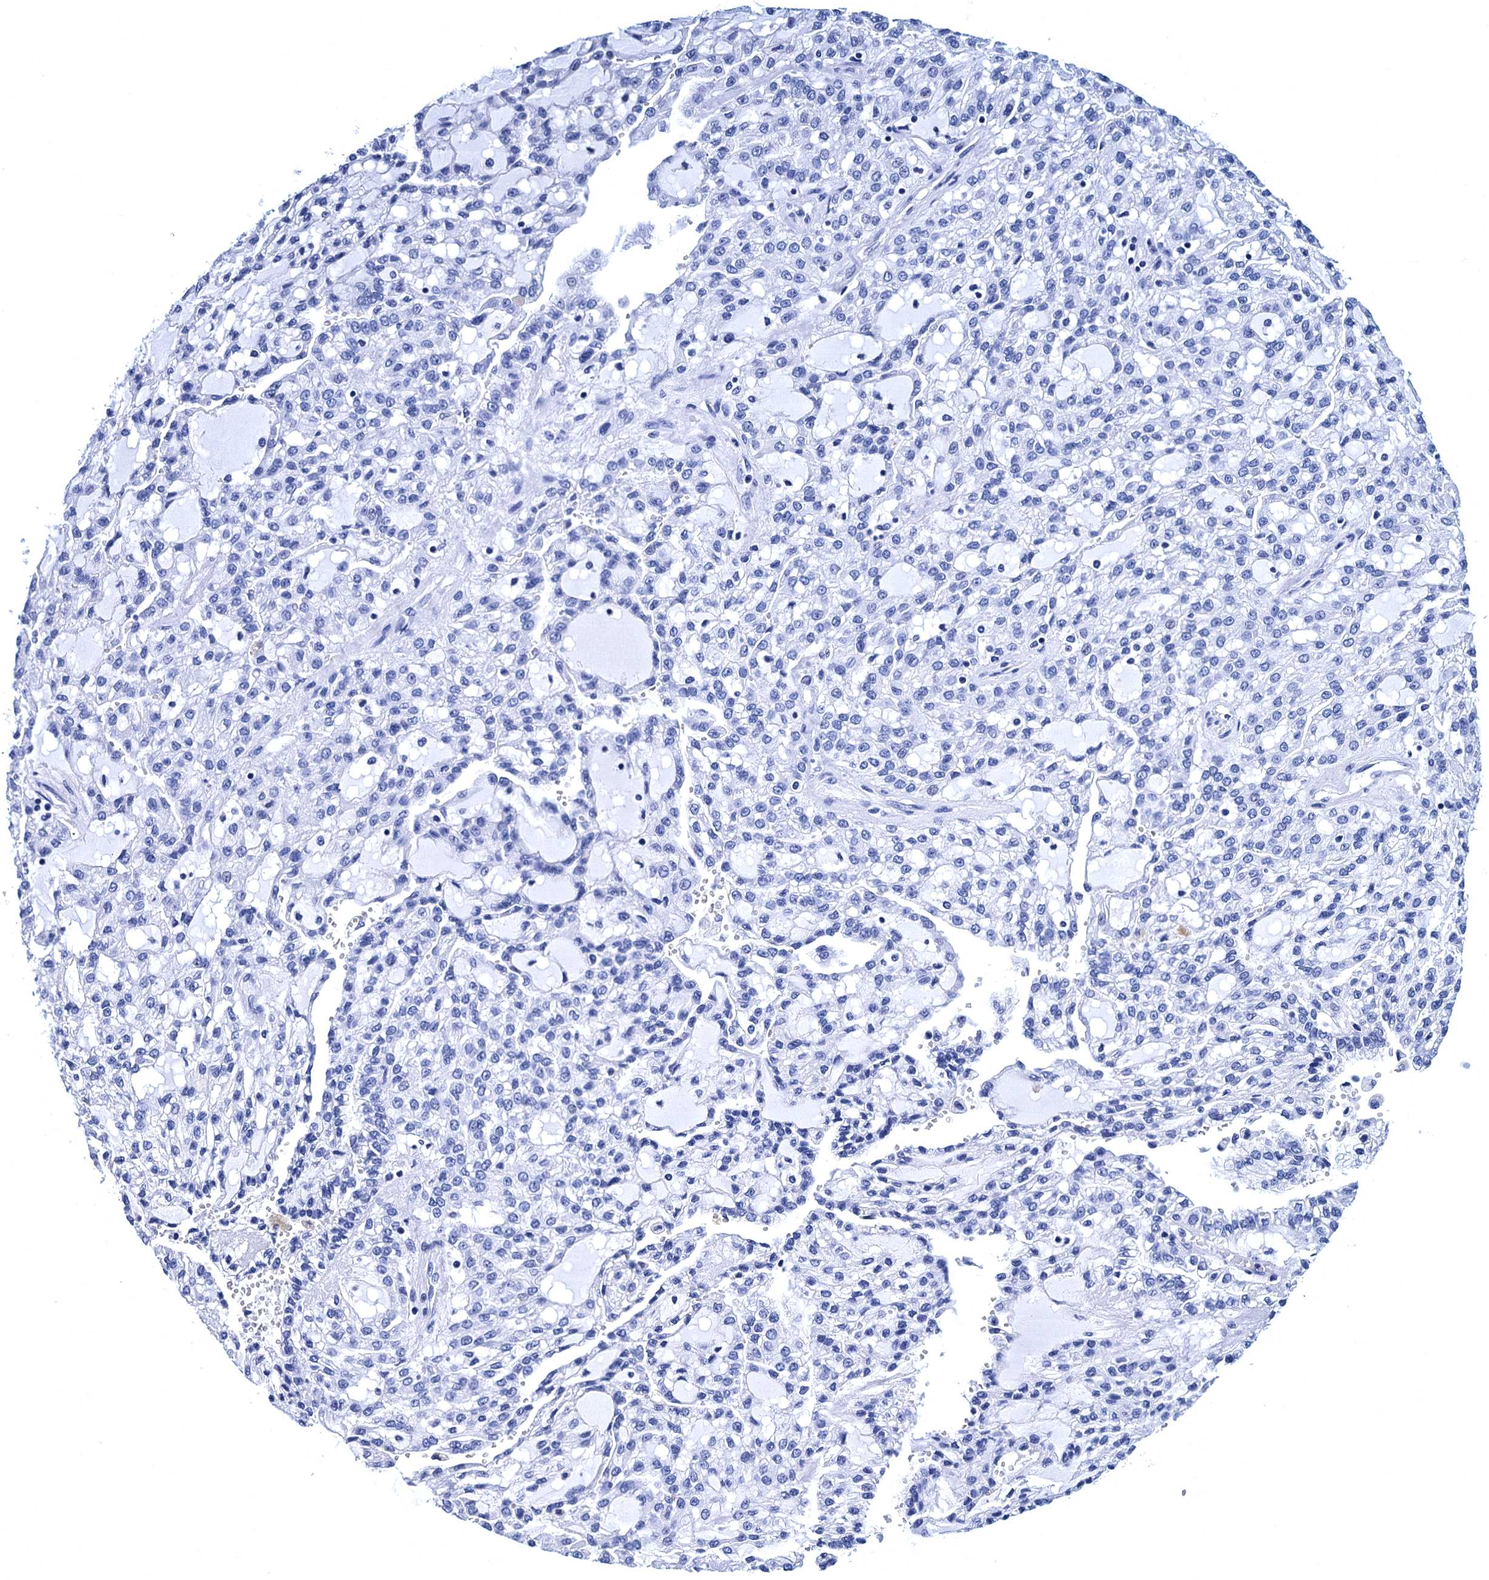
{"staining": {"intensity": "negative", "quantity": "none", "location": "none"}, "tissue": "renal cancer", "cell_type": "Tumor cells", "image_type": "cancer", "snomed": [{"axis": "morphology", "description": "Adenocarcinoma, NOS"}, {"axis": "topography", "description": "Kidney"}], "caption": "A histopathology image of human adenocarcinoma (renal) is negative for staining in tumor cells. (Brightfield microscopy of DAB immunohistochemistry at high magnification).", "gene": "MYBPC3", "patient": {"sex": "male", "age": 63}}